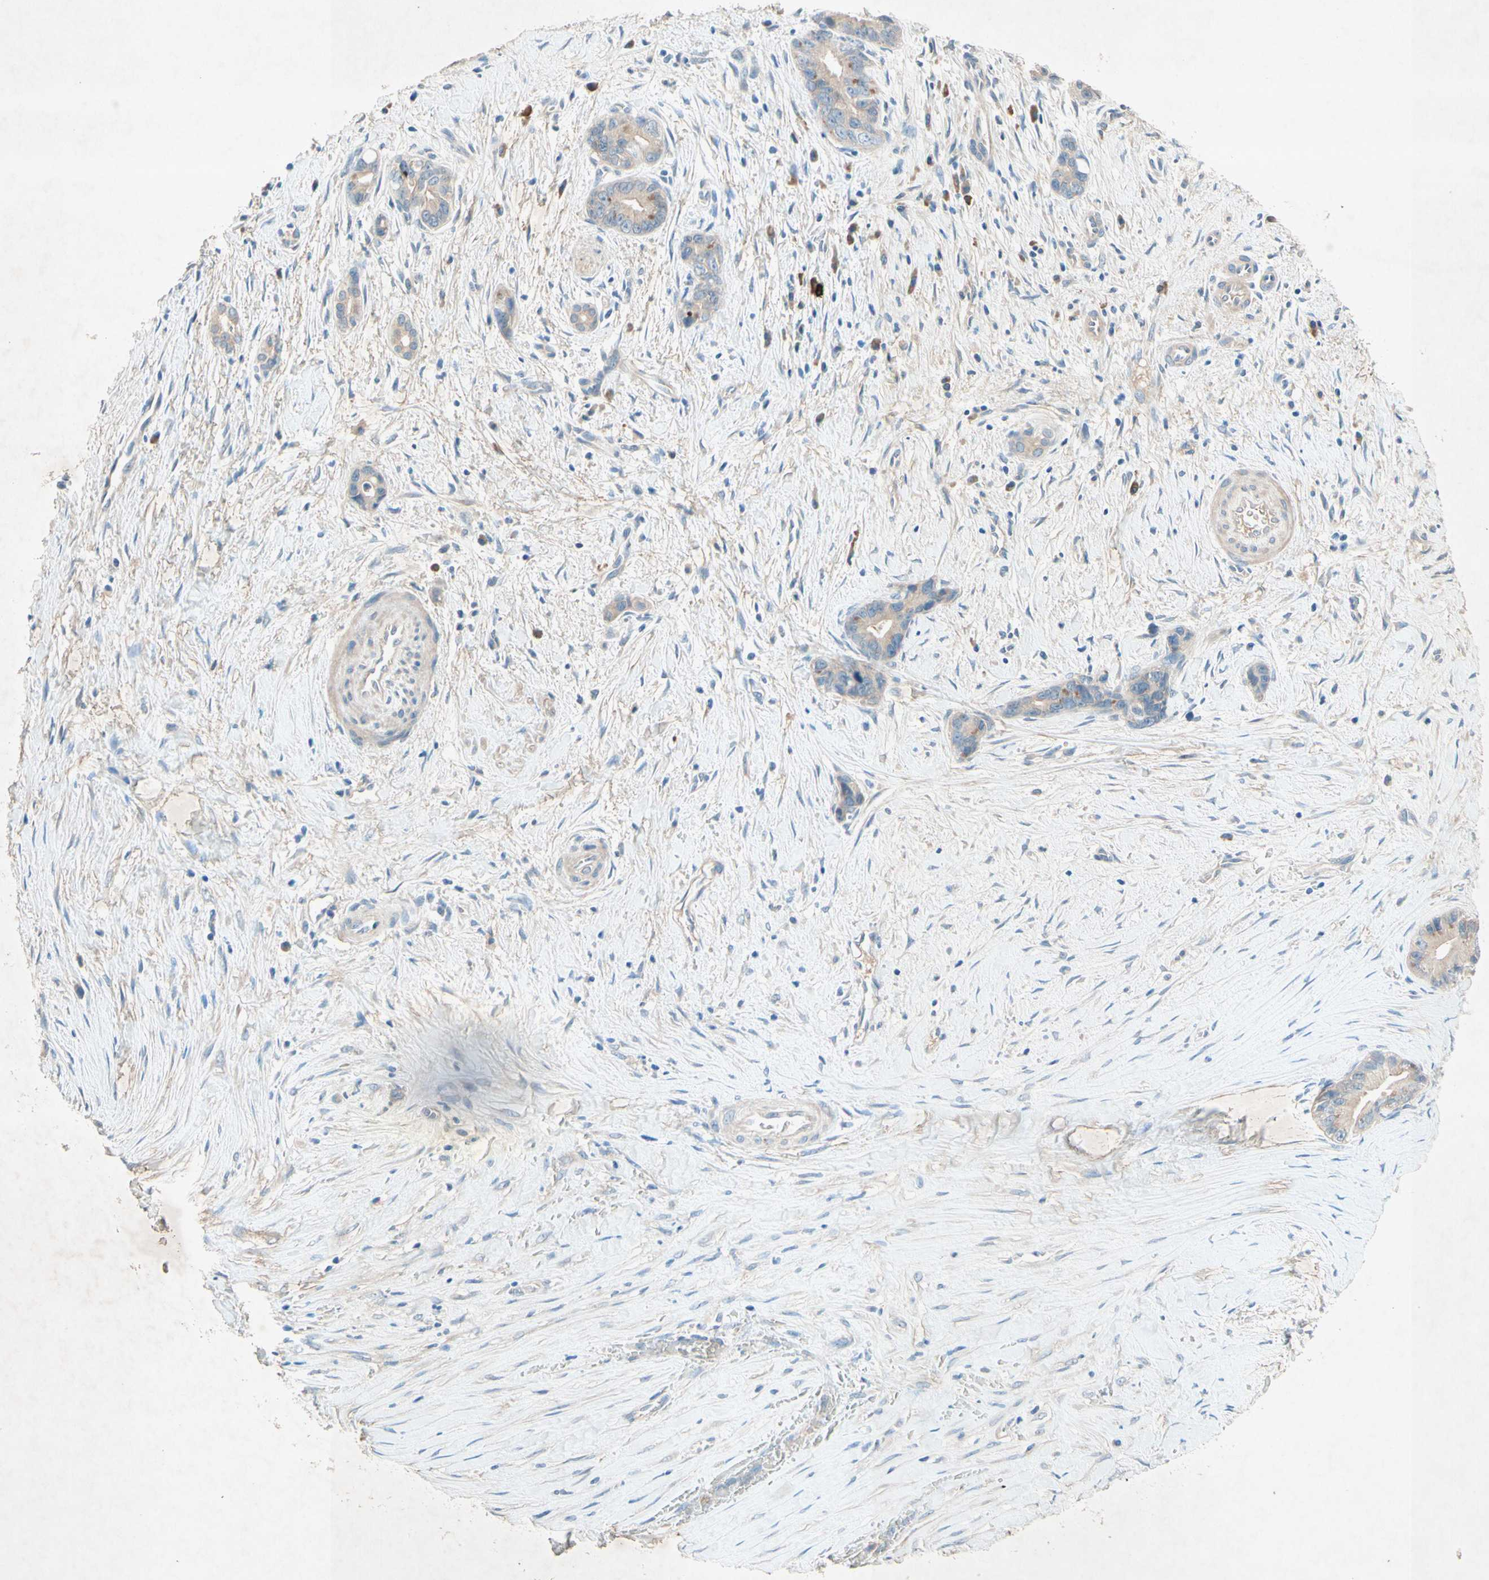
{"staining": {"intensity": "weak", "quantity": "<25%", "location": "cytoplasmic/membranous"}, "tissue": "liver cancer", "cell_type": "Tumor cells", "image_type": "cancer", "snomed": [{"axis": "morphology", "description": "Cholangiocarcinoma"}, {"axis": "topography", "description": "Liver"}], "caption": "Tumor cells show no significant positivity in liver cancer.", "gene": "IL2", "patient": {"sex": "female", "age": 55}}